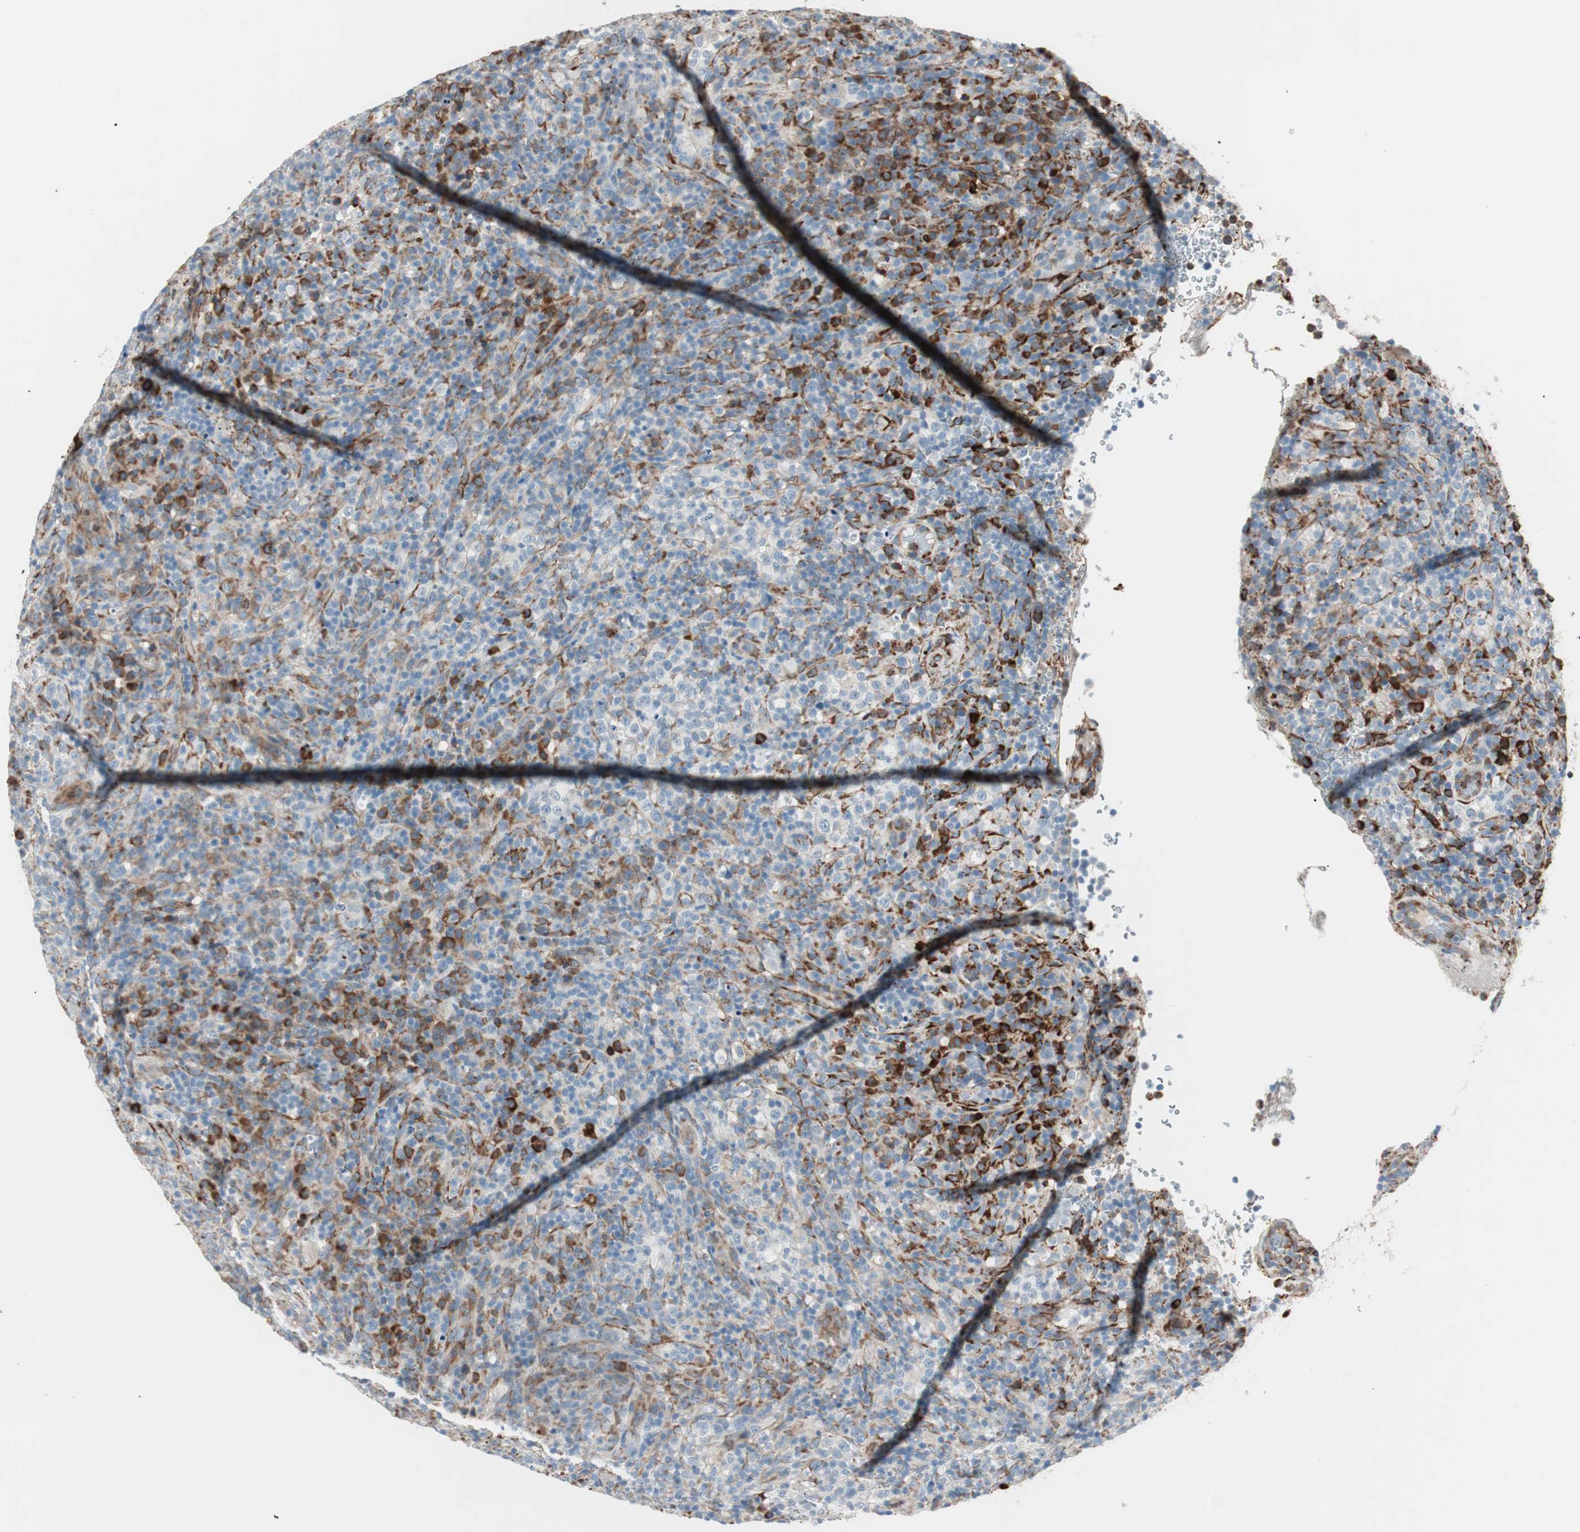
{"staining": {"intensity": "strong", "quantity": "25%-75%", "location": "cytoplasmic/membranous"}, "tissue": "lymphoma", "cell_type": "Tumor cells", "image_type": "cancer", "snomed": [{"axis": "morphology", "description": "Malignant lymphoma, non-Hodgkin's type, High grade"}, {"axis": "topography", "description": "Lymph node"}], "caption": "This photomicrograph reveals immunohistochemistry staining of lymphoma, with high strong cytoplasmic/membranous staining in about 25%-75% of tumor cells.", "gene": "P4HTM", "patient": {"sex": "female", "age": 76}}